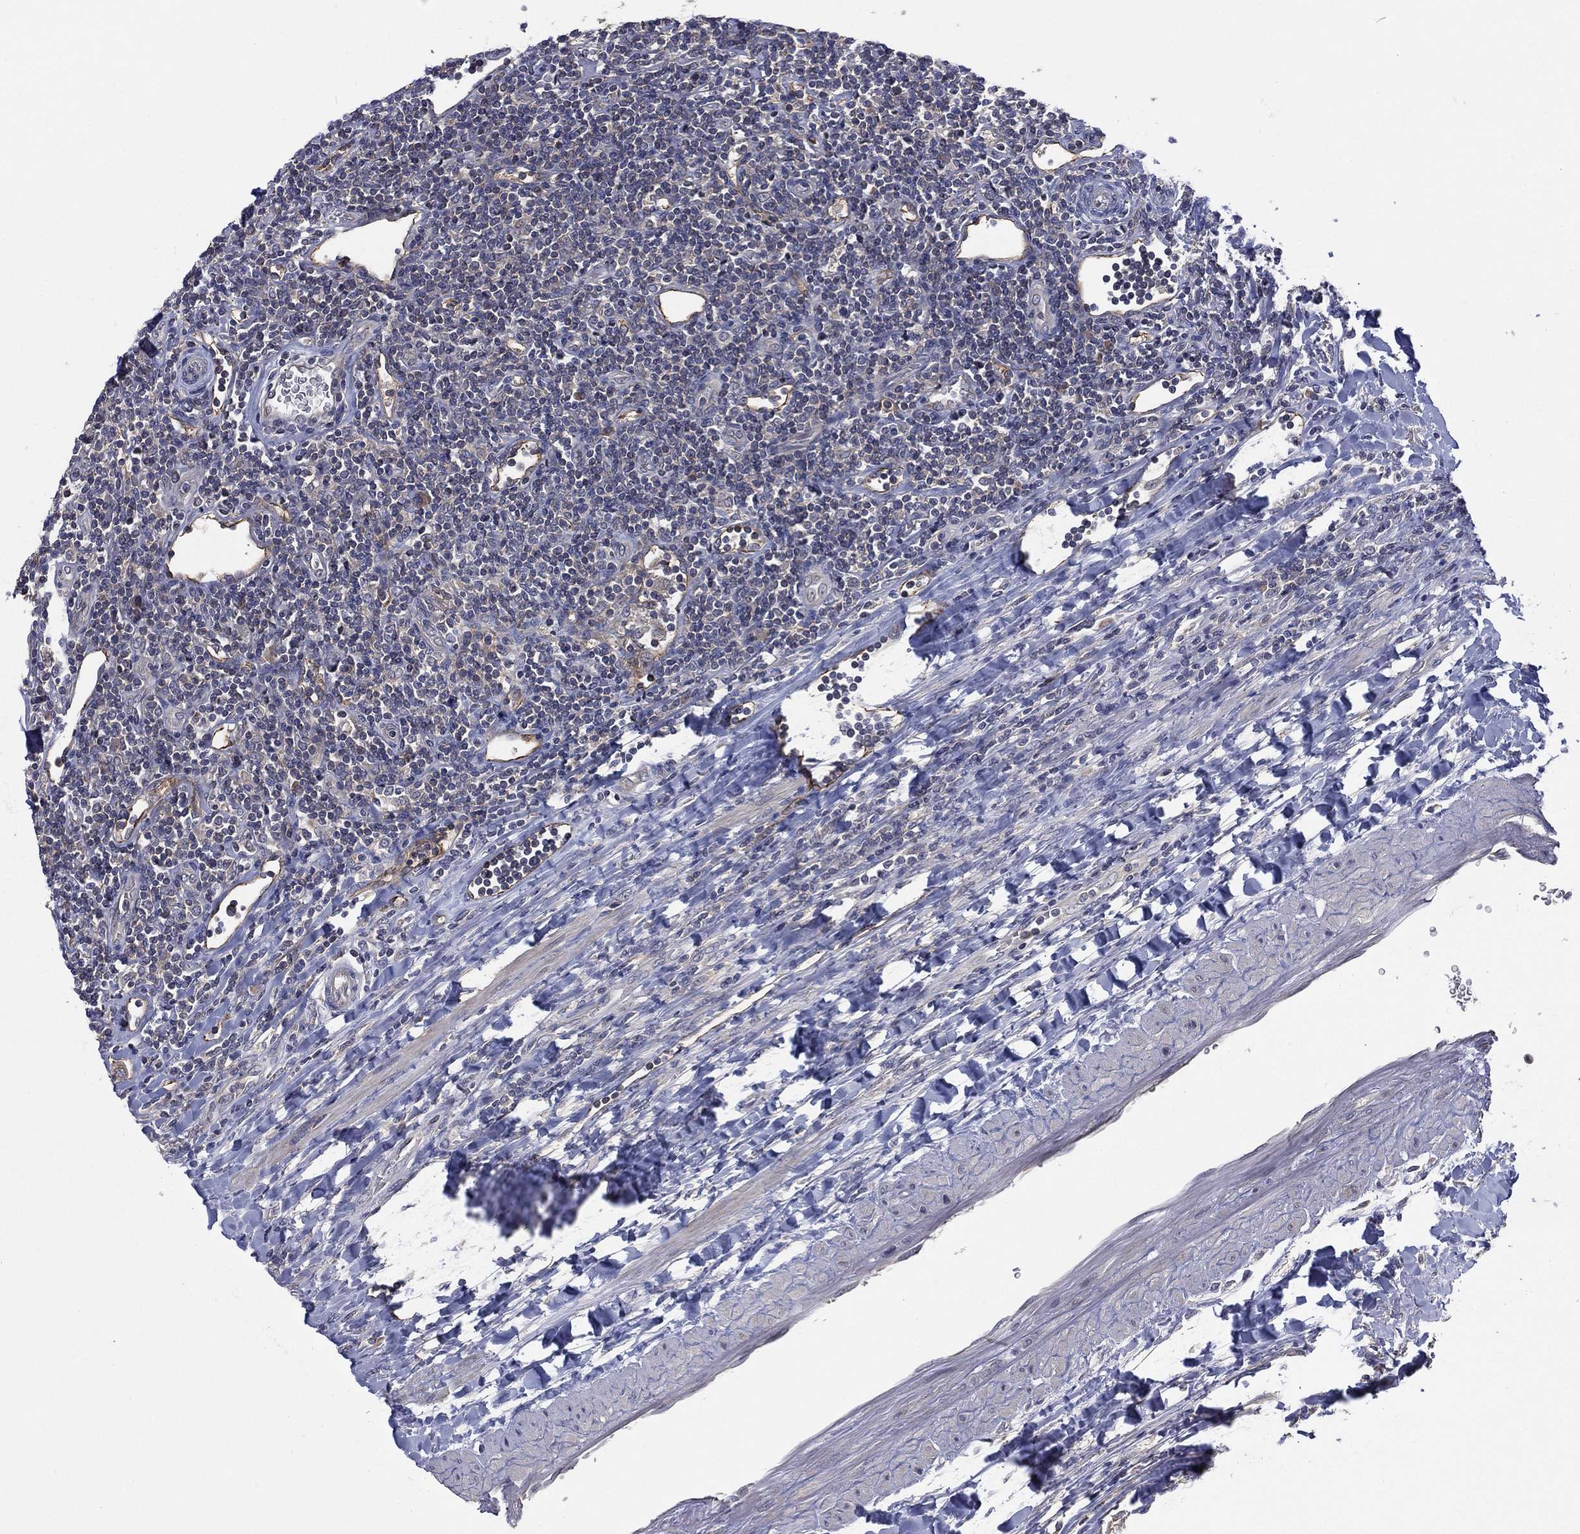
{"staining": {"intensity": "negative", "quantity": "none", "location": "none"}, "tissue": "lymphoma", "cell_type": "Tumor cells", "image_type": "cancer", "snomed": [{"axis": "morphology", "description": "Hodgkin's disease, NOS"}, {"axis": "topography", "description": "Lymph node"}], "caption": "Tumor cells show no significant staining in Hodgkin's disease.", "gene": "MPP7", "patient": {"sex": "male", "age": 40}}